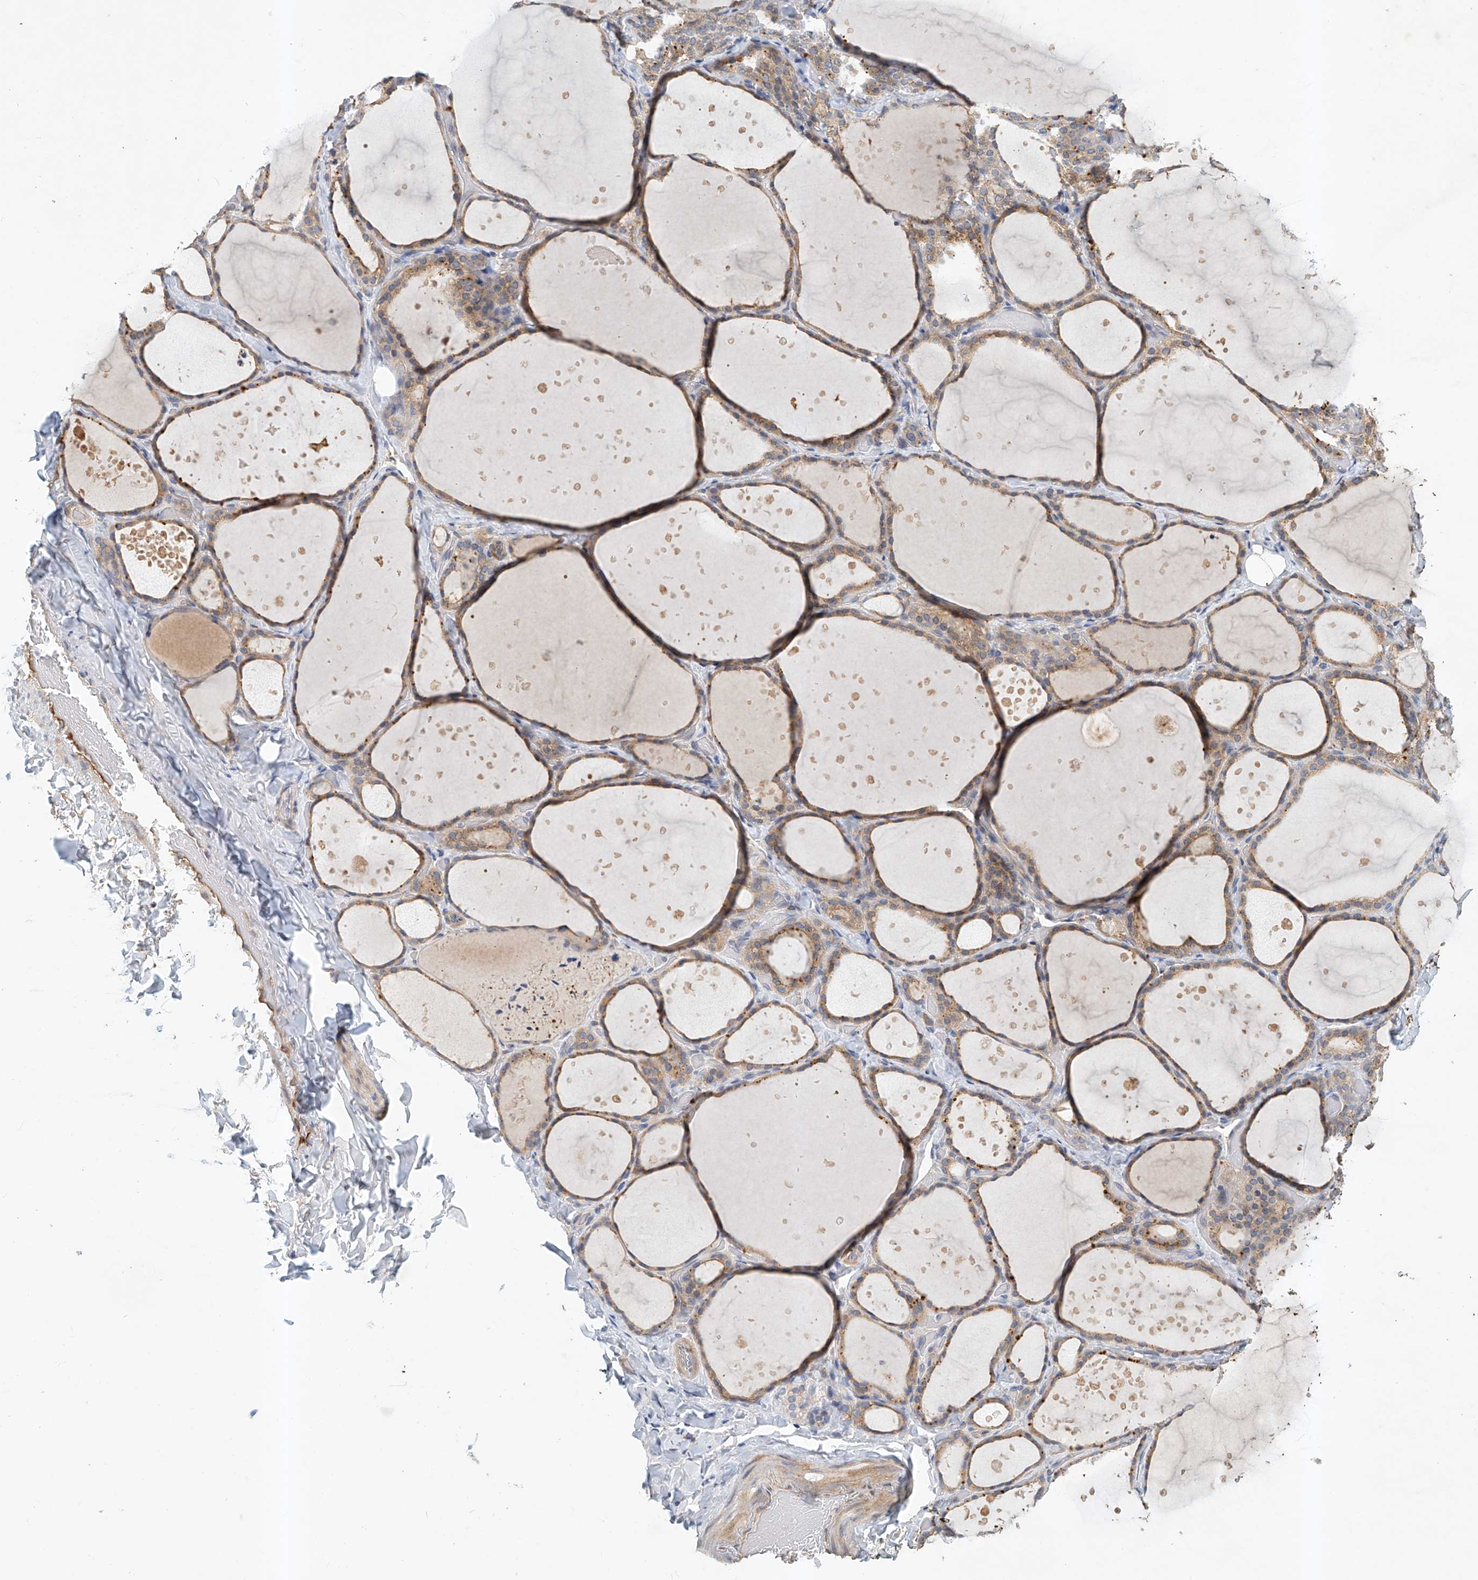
{"staining": {"intensity": "moderate", "quantity": "25%-75%", "location": "cytoplasmic/membranous"}, "tissue": "thyroid gland", "cell_type": "Glandular cells", "image_type": "normal", "snomed": [{"axis": "morphology", "description": "Normal tissue, NOS"}, {"axis": "topography", "description": "Thyroid gland"}], "caption": "This micrograph displays unremarkable thyroid gland stained with IHC to label a protein in brown. The cytoplasmic/membranous of glandular cells show moderate positivity for the protein. Nuclei are counter-stained blue.", "gene": "CARMIL1", "patient": {"sex": "female", "age": 44}}